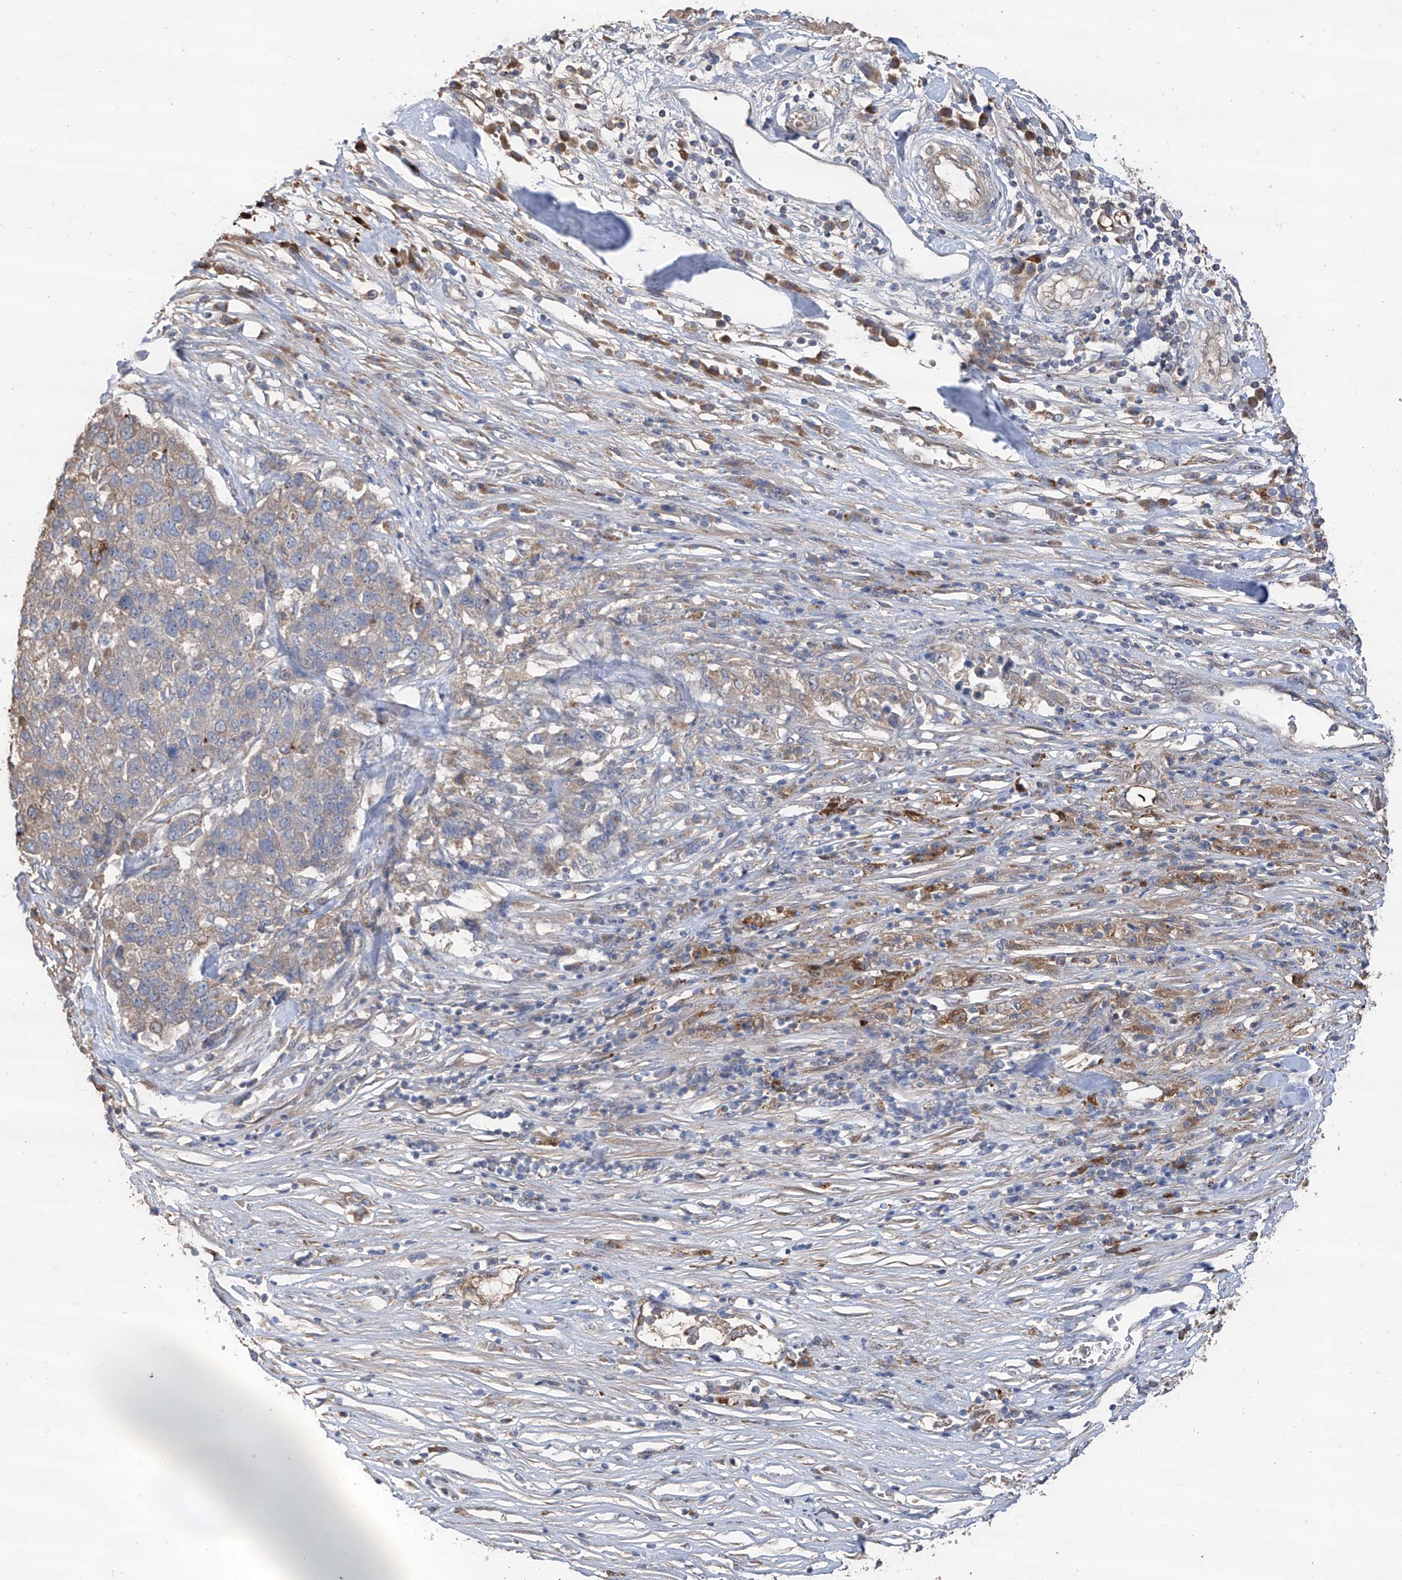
{"staining": {"intensity": "negative", "quantity": "none", "location": "none"}, "tissue": "pancreatic cancer", "cell_type": "Tumor cells", "image_type": "cancer", "snomed": [{"axis": "morphology", "description": "Adenocarcinoma, NOS"}, {"axis": "topography", "description": "Pancreas"}], "caption": "The immunohistochemistry (IHC) image has no significant expression in tumor cells of pancreatic cancer (adenocarcinoma) tissue. The staining was performed using DAB to visualize the protein expression in brown, while the nuclei were stained in blue with hematoxylin (Magnification: 20x).", "gene": "EDN1", "patient": {"sex": "female", "age": 61}}